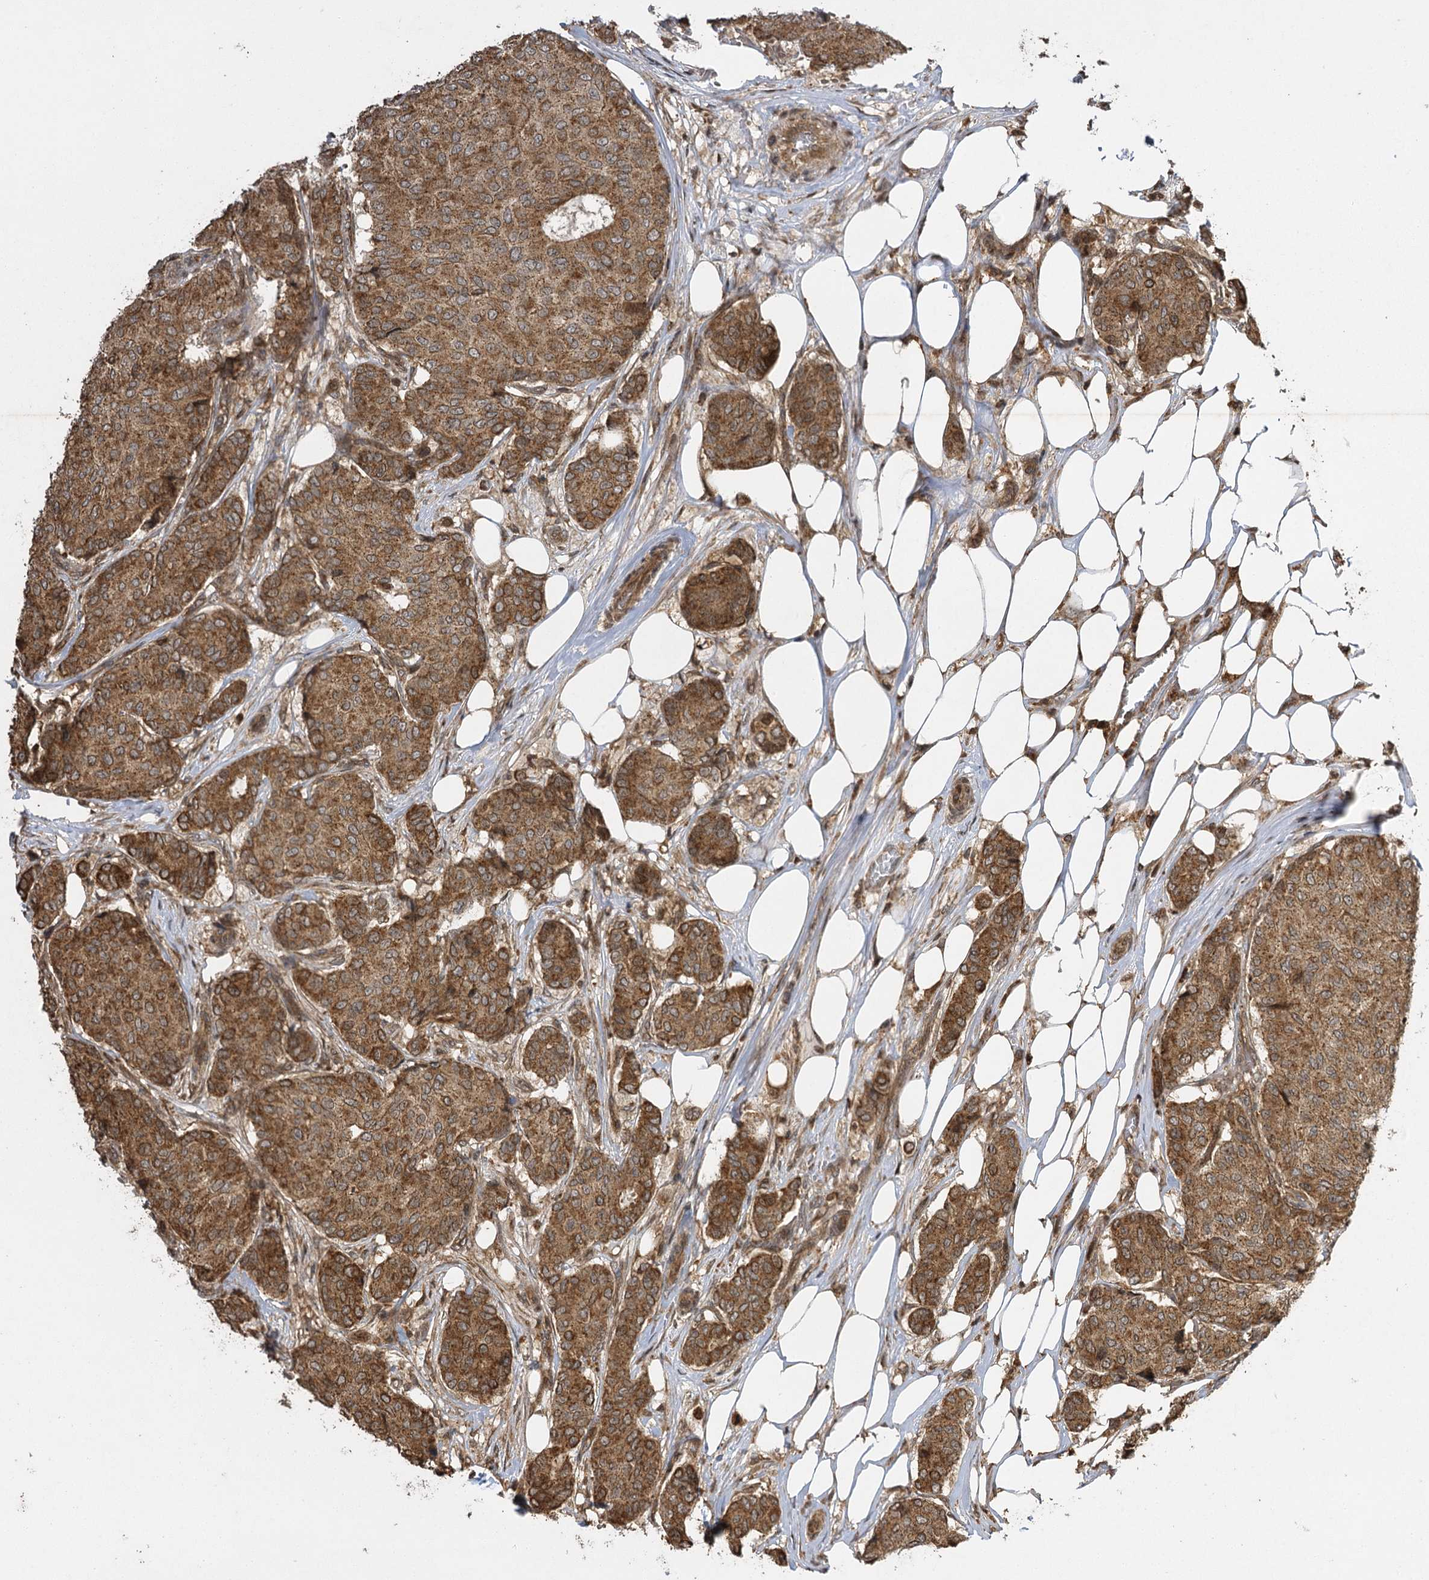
{"staining": {"intensity": "moderate", "quantity": ">75%", "location": "cytoplasmic/membranous"}, "tissue": "breast cancer", "cell_type": "Tumor cells", "image_type": "cancer", "snomed": [{"axis": "morphology", "description": "Duct carcinoma"}, {"axis": "topography", "description": "Breast"}], "caption": "Immunohistochemical staining of breast intraductal carcinoma demonstrates medium levels of moderate cytoplasmic/membranous expression in about >75% of tumor cells.", "gene": "IL11RA", "patient": {"sex": "female", "age": 75}}